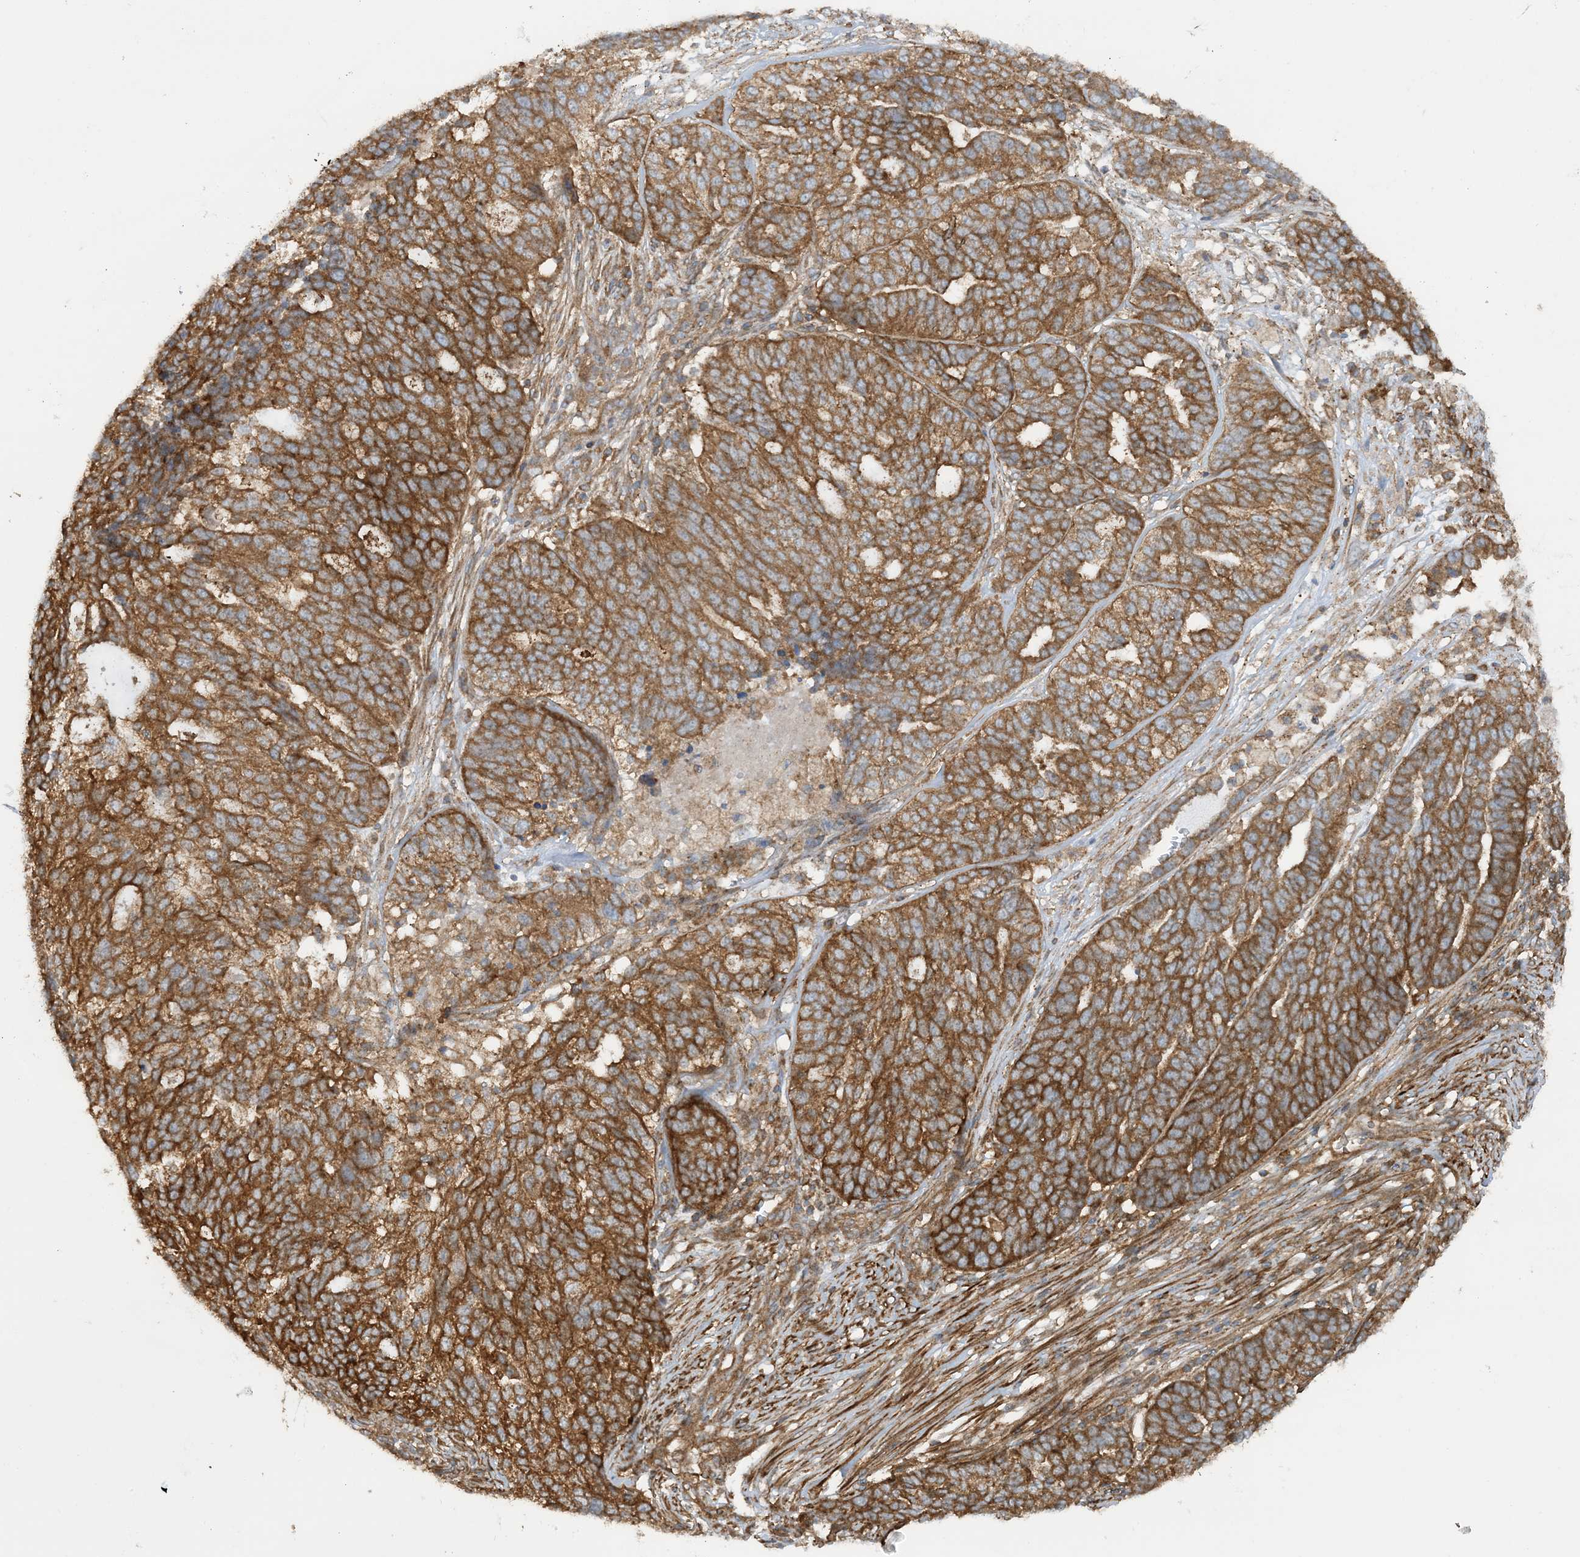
{"staining": {"intensity": "strong", "quantity": ">75%", "location": "cytoplasmic/membranous"}, "tissue": "ovarian cancer", "cell_type": "Tumor cells", "image_type": "cancer", "snomed": [{"axis": "morphology", "description": "Cystadenocarcinoma, serous, NOS"}, {"axis": "topography", "description": "Ovary"}], "caption": "Tumor cells show strong cytoplasmic/membranous expression in approximately >75% of cells in ovarian cancer (serous cystadenocarcinoma).", "gene": "STAM2", "patient": {"sex": "female", "age": 59}}